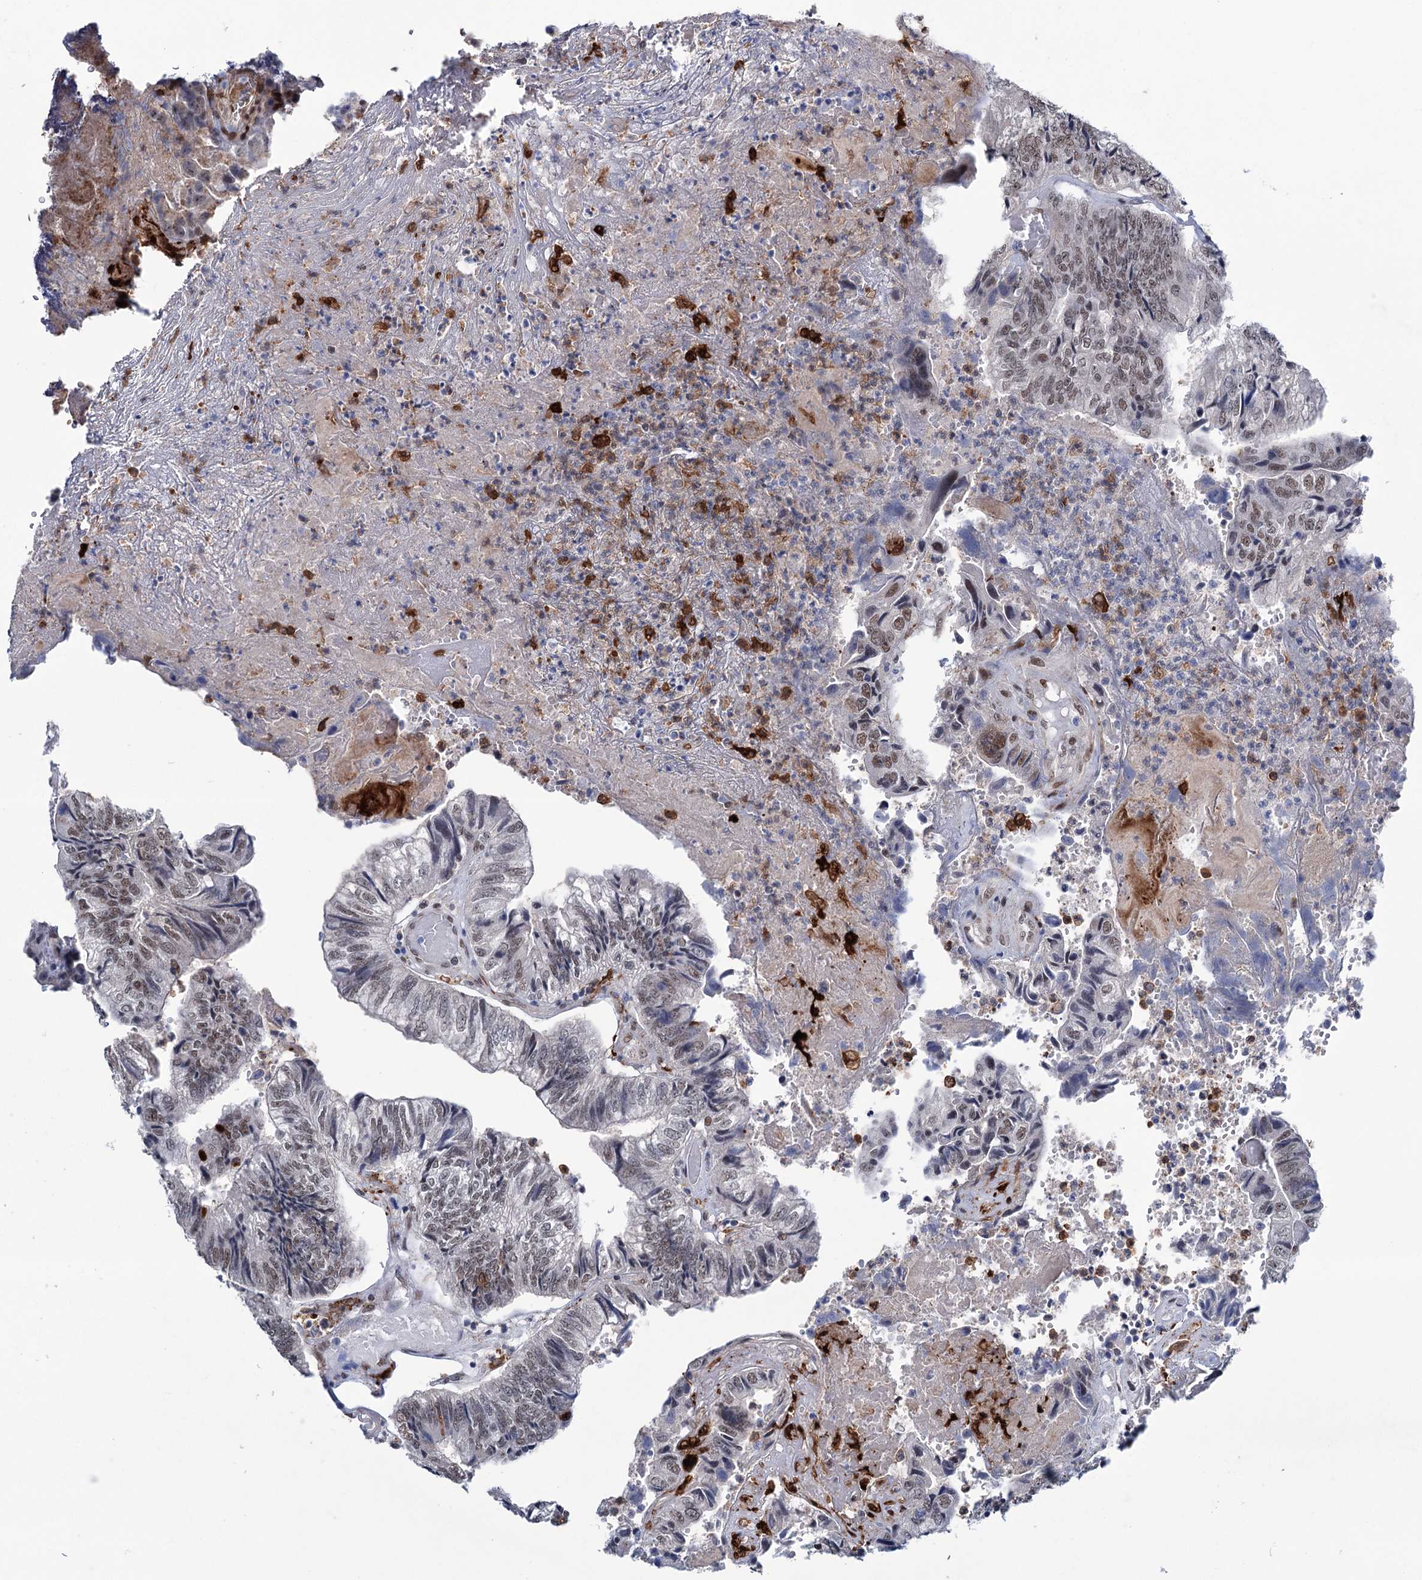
{"staining": {"intensity": "moderate", "quantity": "<25%", "location": "nuclear"}, "tissue": "colorectal cancer", "cell_type": "Tumor cells", "image_type": "cancer", "snomed": [{"axis": "morphology", "description": "Adenocarcinoma, NOS"}, {"axis": "topography", "description": "Colon"}], "caption": "Tumor cells reveal moderate nuclear staining in about <25% of cells in colorectal adenocarcinoma.", "gene": "FAM53A", "patient": {"sex": "female", "age": 67}}